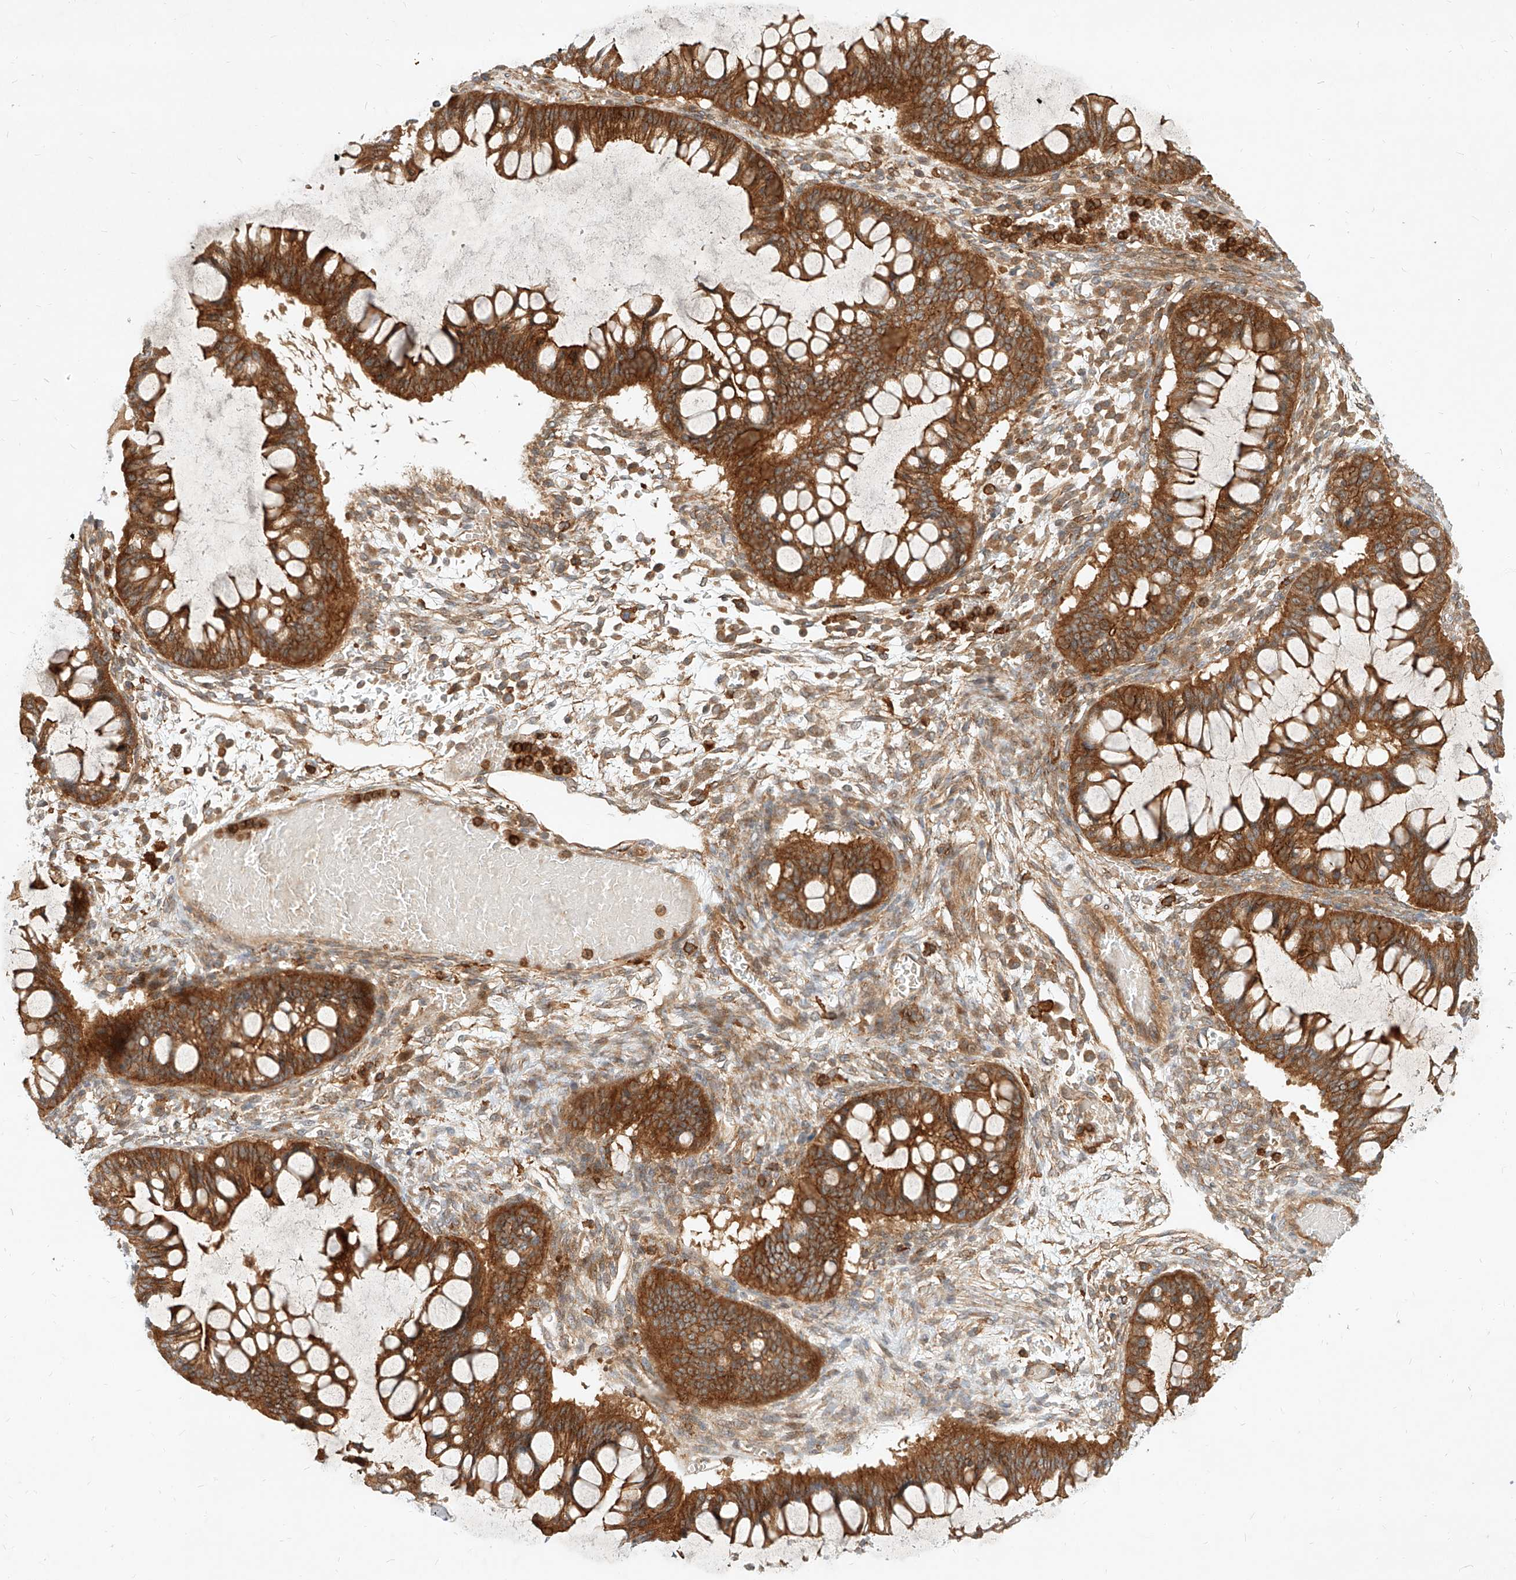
{"staining": {"intensity": "strong", "quantity": ">75%", "location": "cytoplasmic/membranous"}, "tissue": "ovarian cancer", "cell_type": "Tumor cells", "image_type": "cancer", "snomed": [{"axis": "morphology", "description": "Cystadenocarcinoma, mucinous, NOS"}, {"axis": "topography", "description": "Ovary"}], "caption": "The micrograph demonstrates immunohistochemical staining of ovarian mucinous cystadenocarcinoma. There is strong cytoplasmic/membranous staining is seen in about >75% of tumor cells. (brown staining indicates protein expression, while blue staining denotes nuclei).", "gene": "NFAM1", "patient": {"sex": "female", "age": 73}}